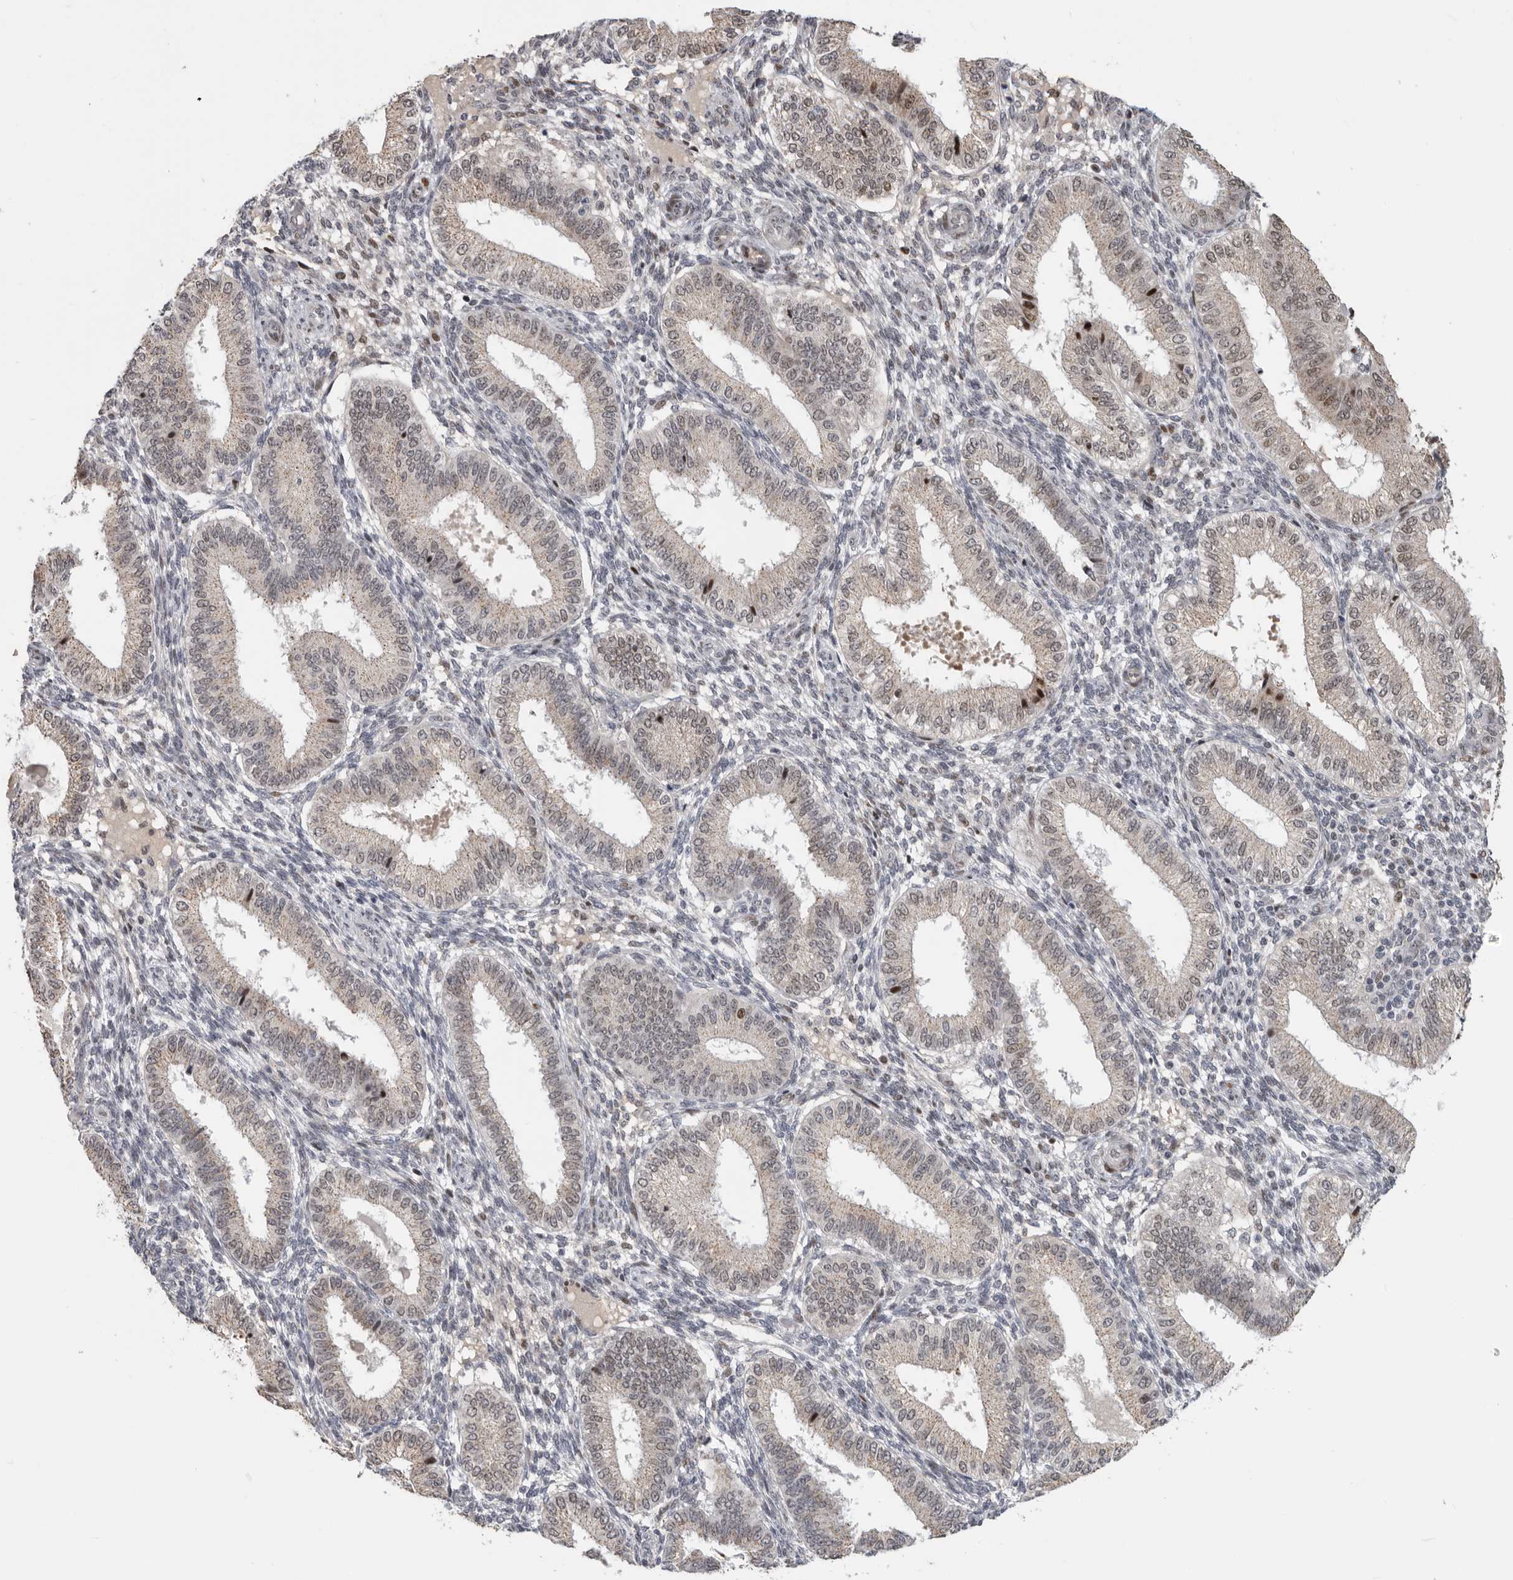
{"staining": {"intensity": "weak", "quantity": "<25%", "location": "nuclear"}, "tissue": "endometrium", "cell_type": "Cells in endometrial stroma", "image_type": "normal", "snomed": [{"axis": "morphology", "description": "Normal tissue, NOS"}, {"axis": "topography", "description": "Endometrium"}], "caption": "Protein analysis of unremarkable endometrium displays no significant expression in cells in endometrial stroma. (DAB (3,3'-diaminobenzidine) immunohistochemistry (IHC), high magnification).", "gene": "PCMTD1", "patient": {"sex": "female", "age": 39}}